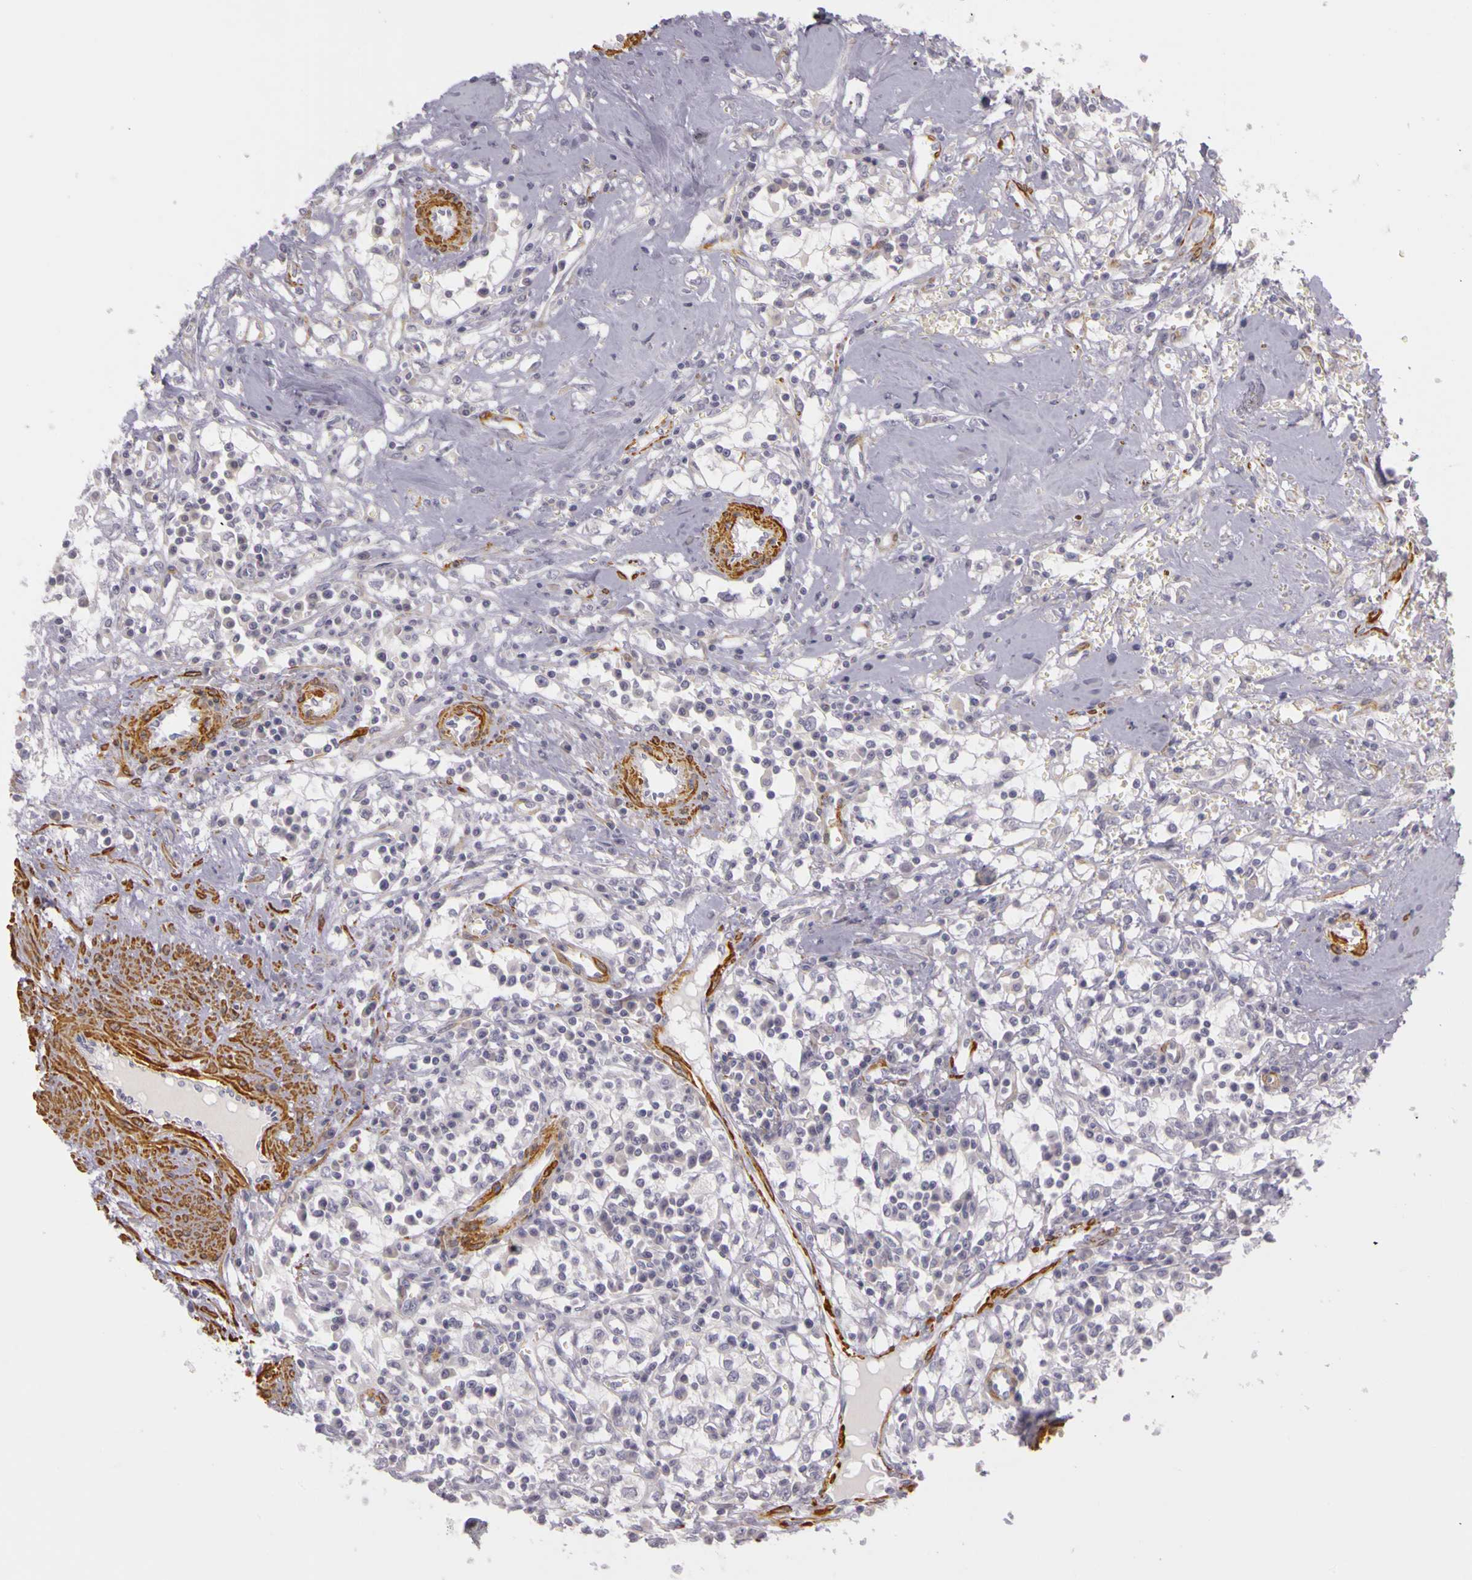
{"staining": {"intensity": "weak", "quantity": ">75%", "location": "cytoplasmic/membranous"}, "tissue": "renal cancer", "cell_type": "Tumor cells", "image_type": "cancer", "snomed": [{"axis": "morphology", "description": "Adenocarcinoma, NOS"}, {"axis": "topography", "description": "Kidney"}], "caption": "Renal cancer (adenocarcinoma) stained for a protein (brown) demonstrates weak cytoplasmic/membranous positive staining in about >75% of tumor cells.", "gene": "CNTN2", "patient": {"sex": "male", "age": 82}}